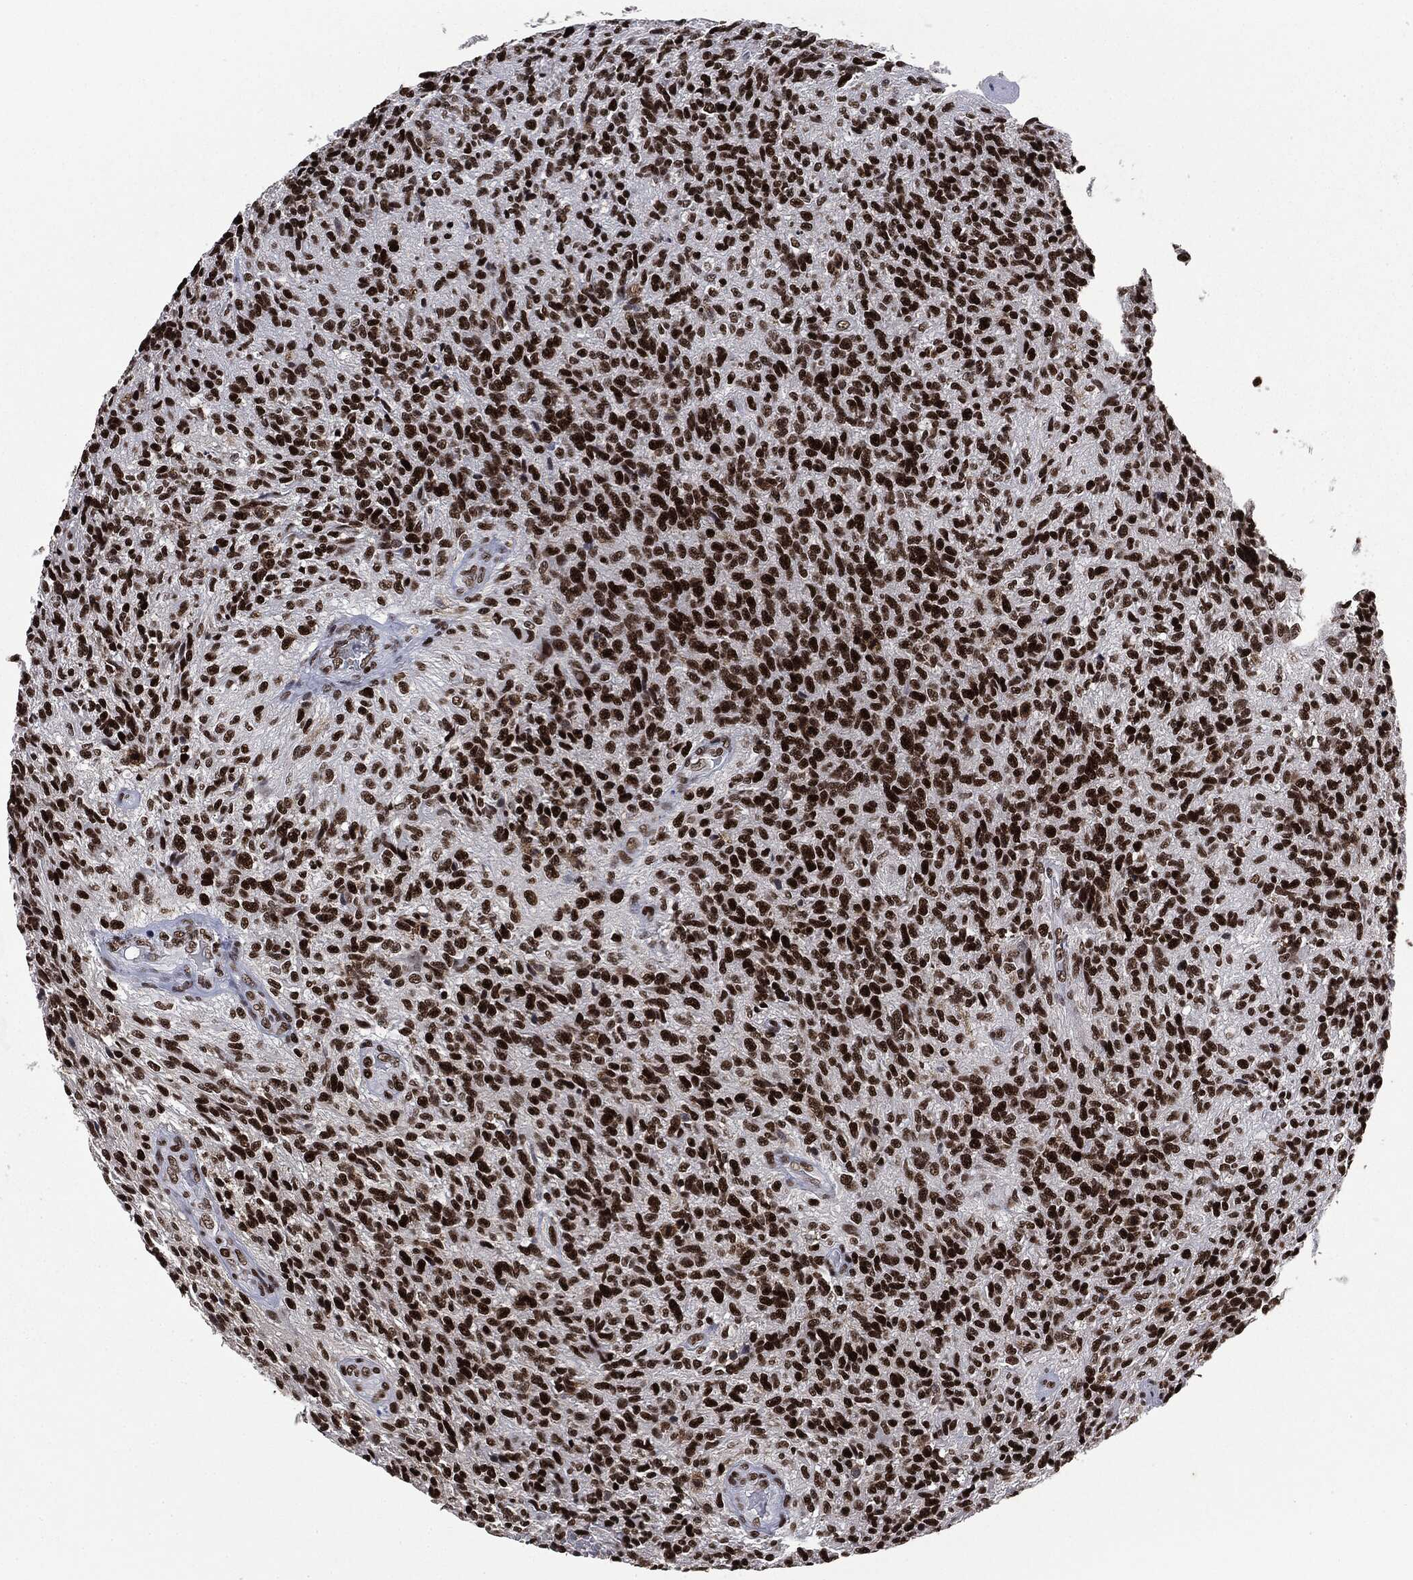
{"staining": {"intensity": "strong", "quantity": ">75%", "location": "nuclear"}, "tissue": "glioma", "cell_type": "Tumor cells", "image_type": "cancer", "snomed": [{"axis": "morphology", "description": "Glioma, malignant, High grade"}, {"axis": "topography", "description": "Brain"}], "caption": "Protein positivity by IHC displays strong nuclear positivity in approximately >75% of tumor cells in glioma.", "gene": "MSH2", "patient": {"sex": "male", "age": 56}}